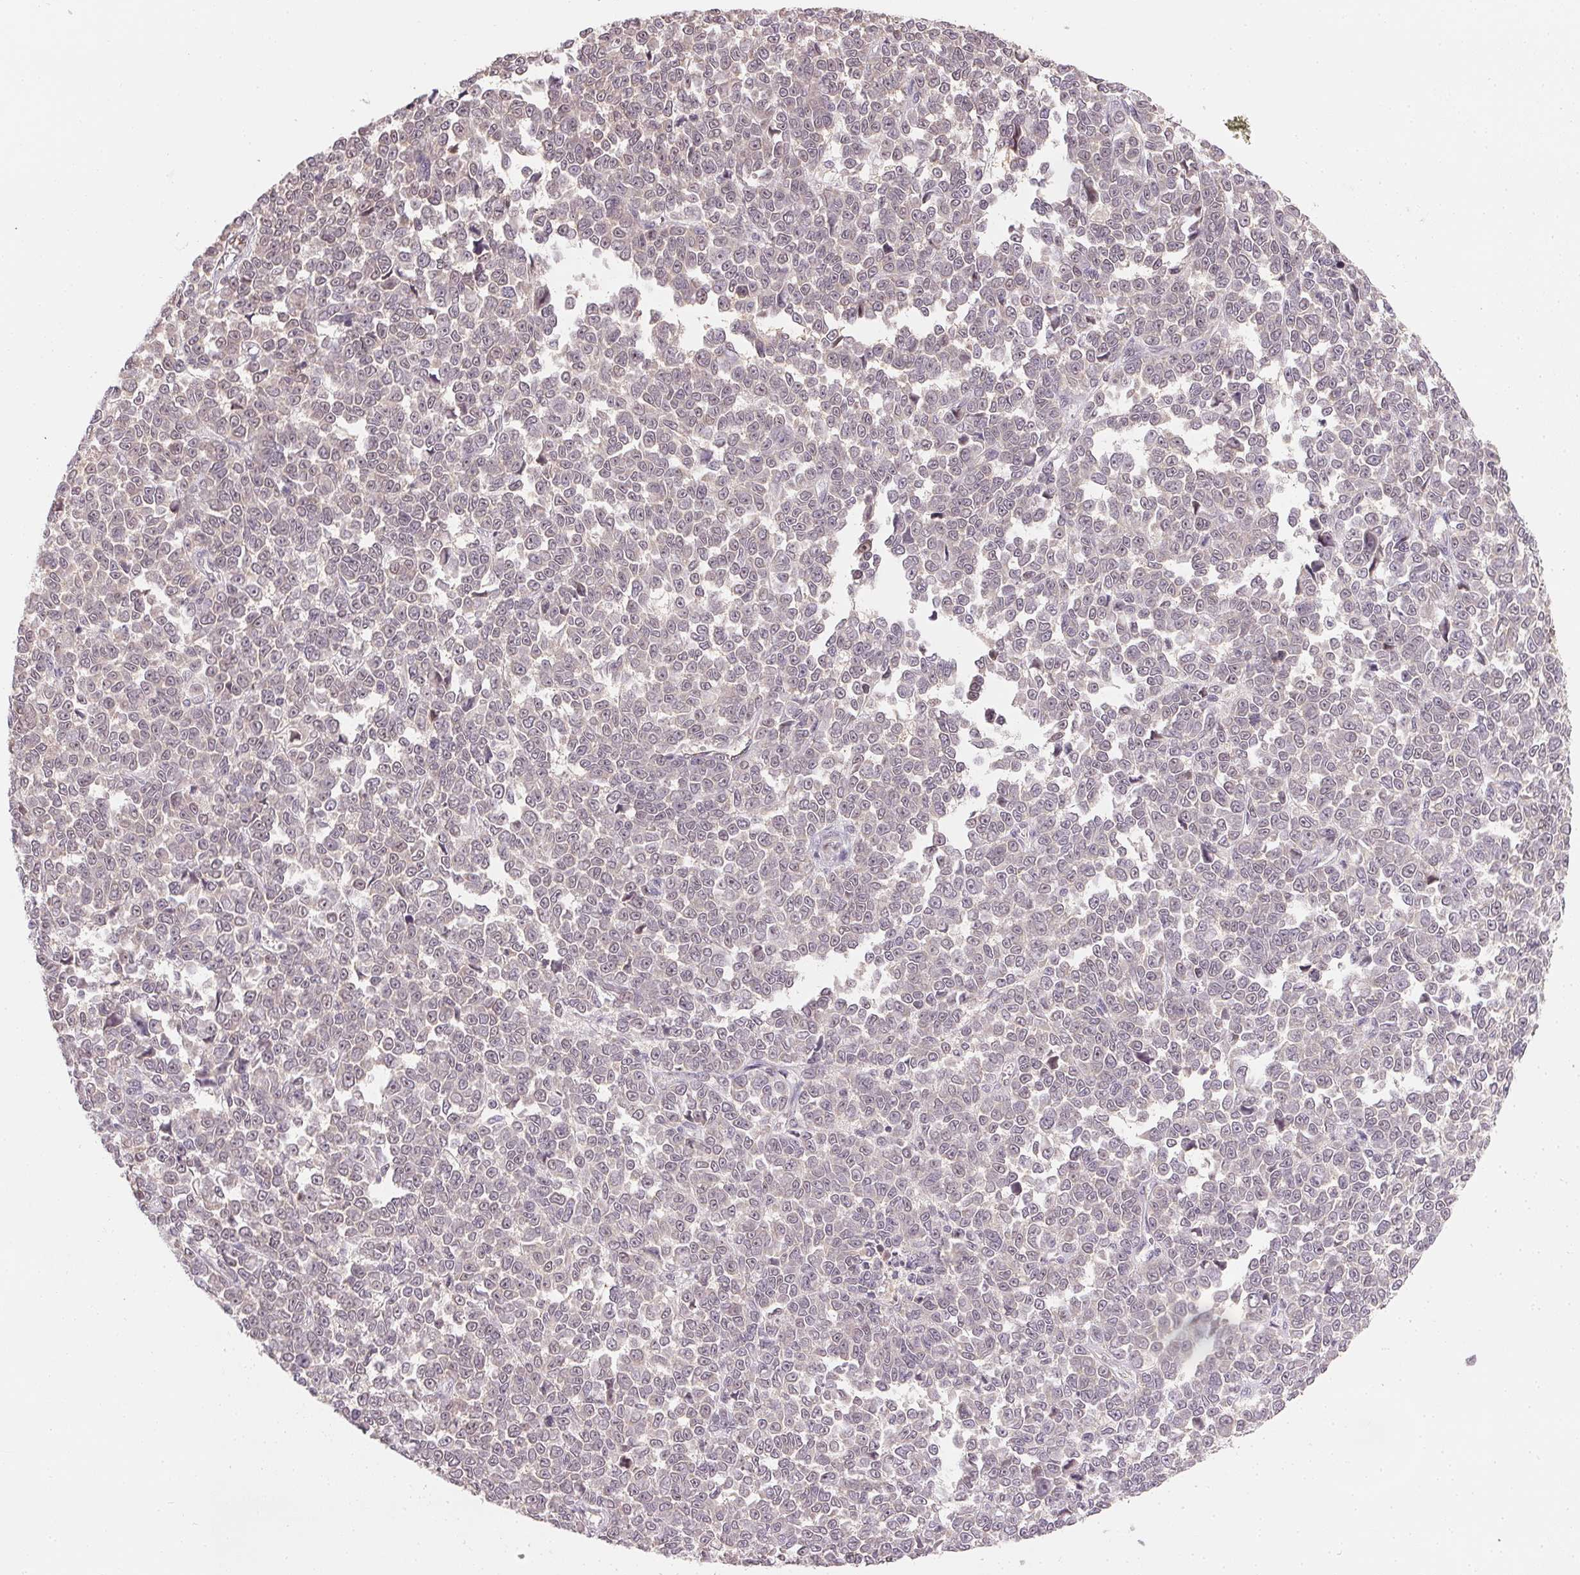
{"staining": {"intensity": "negative", "quantity": "none", "location": "none"}, "tissue": "melanoma", "cell_type": "Tumor cells", "image_type": "cancer", "snomed": [{"axis": "morphology", "description": "Malignant melanoma, NOS"}, {"axis": "topography", "description": "Skin"}], "caption": "Immunohistochemical staining of malignant melanoma shows no significant staining in tumor cells.", "gene": "NCOA4", "patient": {"sex": "female", "age": 95}}